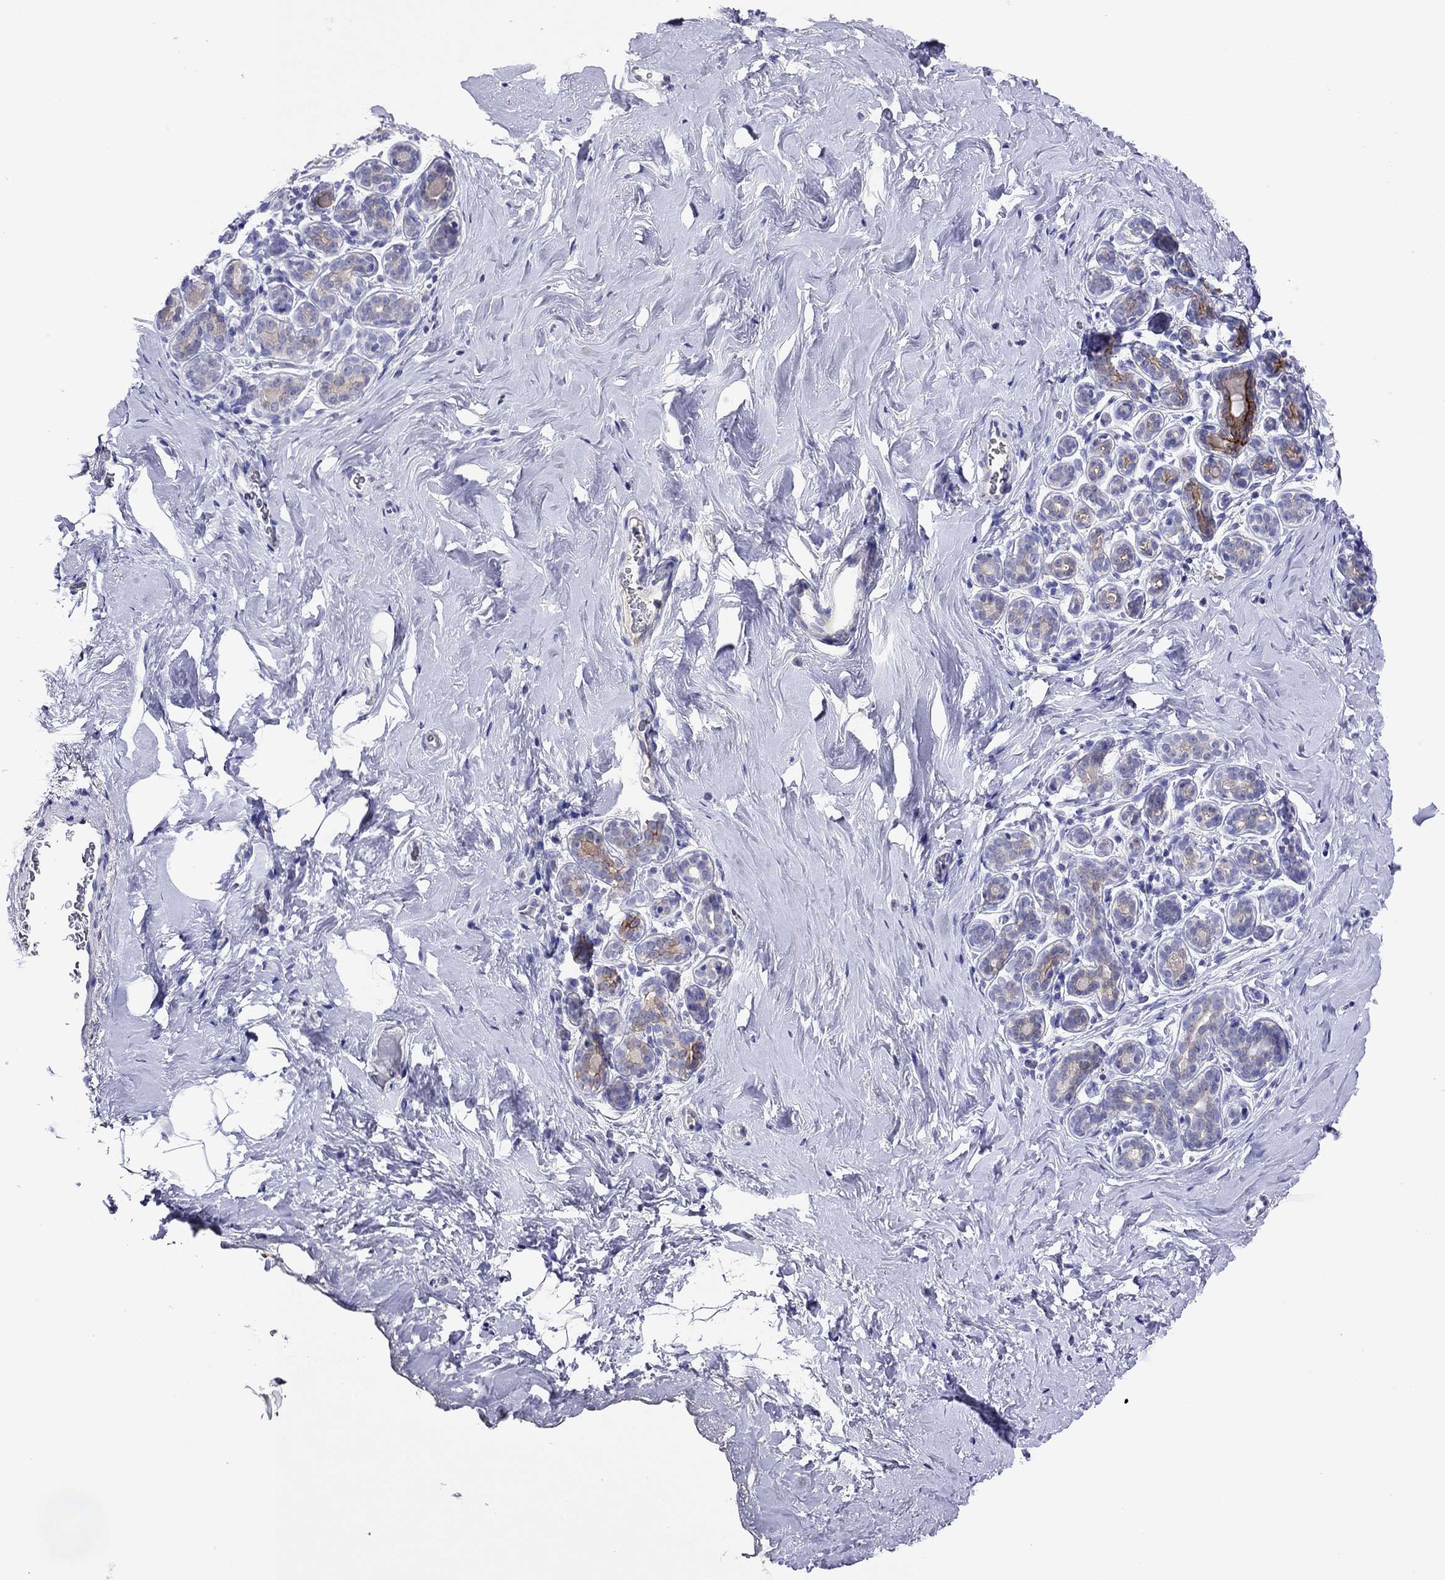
{"staining": {"intensity": "negative", "quantity": "none", "location": "none"}, "tissue": "breast", "cell_type": "Adipocytes", "image_type": "normal", "snomed": [{"axis": "morphology", "description": "Normal tissue, NOS"}, {"axis": "topography", "description": "Skin"}, {"axis": "topography", "description": "Breast"}], "caption": "A high-resolution histopathology image shows immunohistochemistry staining of unremarkable breast, which reveals no significant staining in adipocytes.", "gene": "CAPNS2", "patient": {"sex": "female", "age": 43}}